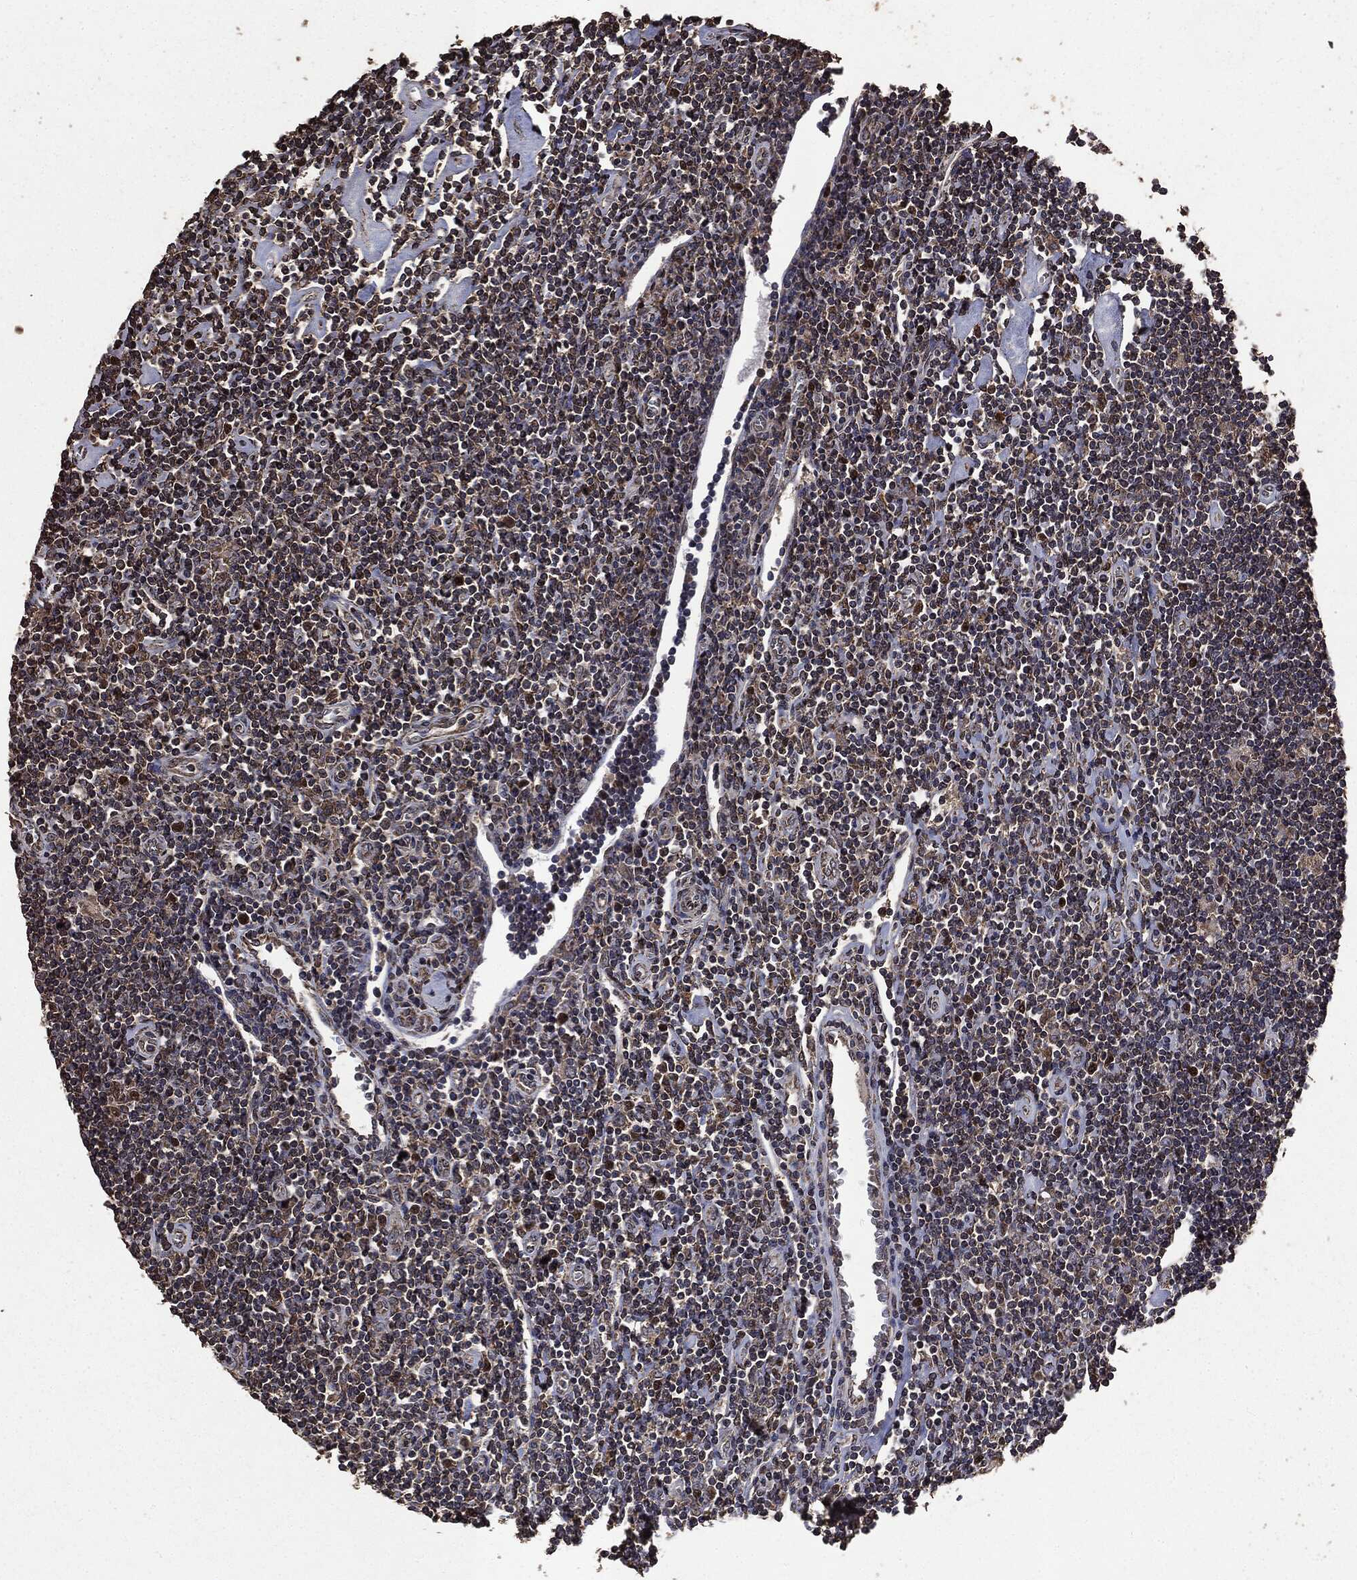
{"staining": {"intensity": "moderate", "quantity": "25%-75%", "location": "cytoplasmic/membranous,nuclear"}, "tissue": "lymphoma", "cell_type": "Tumor cells", "image_type": "cancer", "snomed": [{"axis": "morphology", "description": "Hodgkin's disease, NOS"}, {"axis": "topography", "description": "Lymph node"}], "caption": "Immunohistochemistry (IHC) micrograph of human lymphoma stained for a protein (brown), which displays medium levels of moderate cytoplasmic/membranous and nuclear expression in about 25%-75% of tumor cells.", "gene": "PPP6R2", "patient": {"sex": "male", "age": 40}}